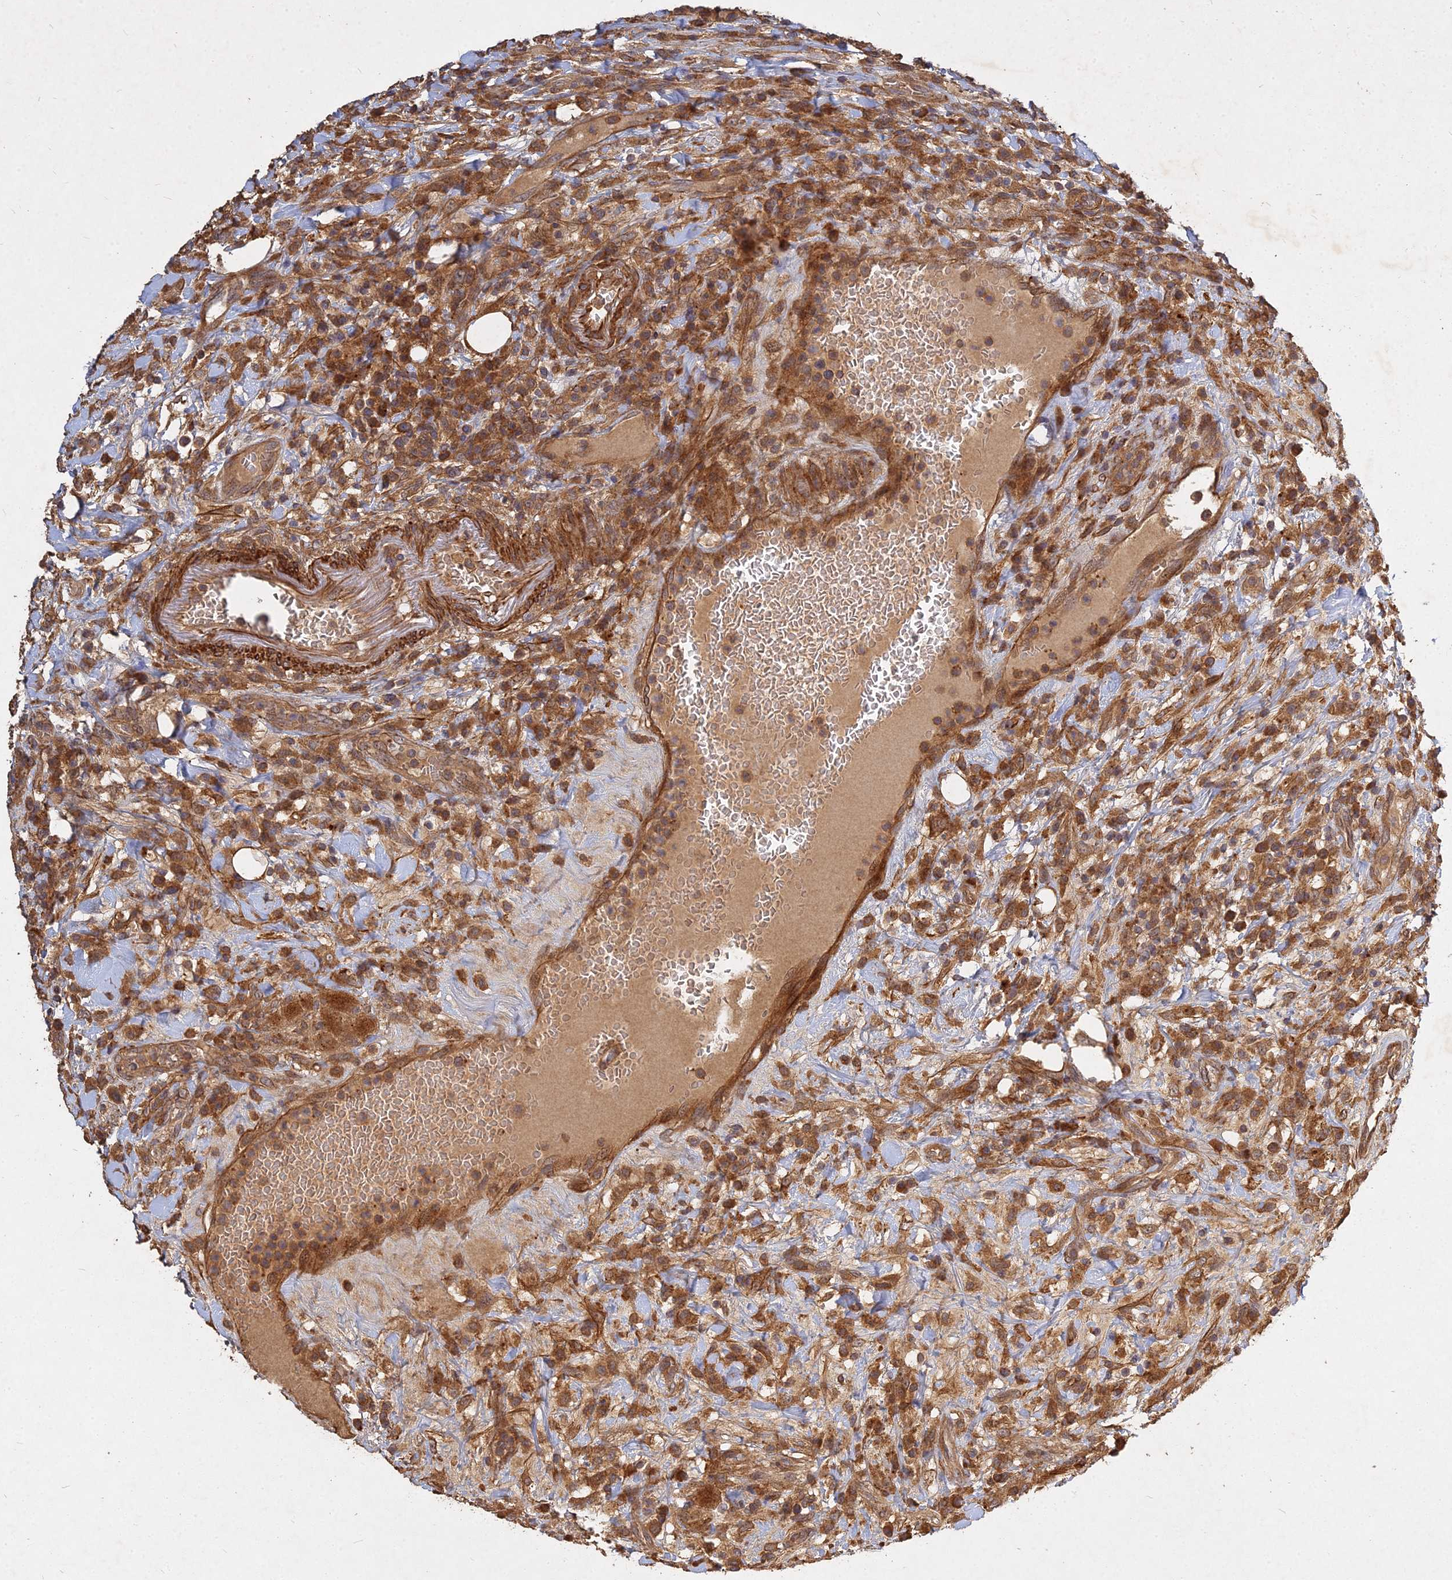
{"staining": {"intensity": "moderate", "quantity": ">75%", "location": "cytoplasmic/membranous"}, "tissue": "lymphoma", "cell_type": "Tumor cells", "image_type": "cancer", "snomed": [{"axis": "morphology", "description": "Malignant lymphoma, non-Hodgkin's type, High grade"}, {"axis": "topography", "description": "Colon"}], "caption": "Tumor cells demonstrate medium levels of moderate cytoplasmic/membranous staining in approximately >75% of cells in lymphoma. (Stains: DAB in brown, nuclei in blue, Microscopy: brightfield microscopy at high magnification).", "gene": "UBE2W", "patient": {"sex": "female", "age": 53}}